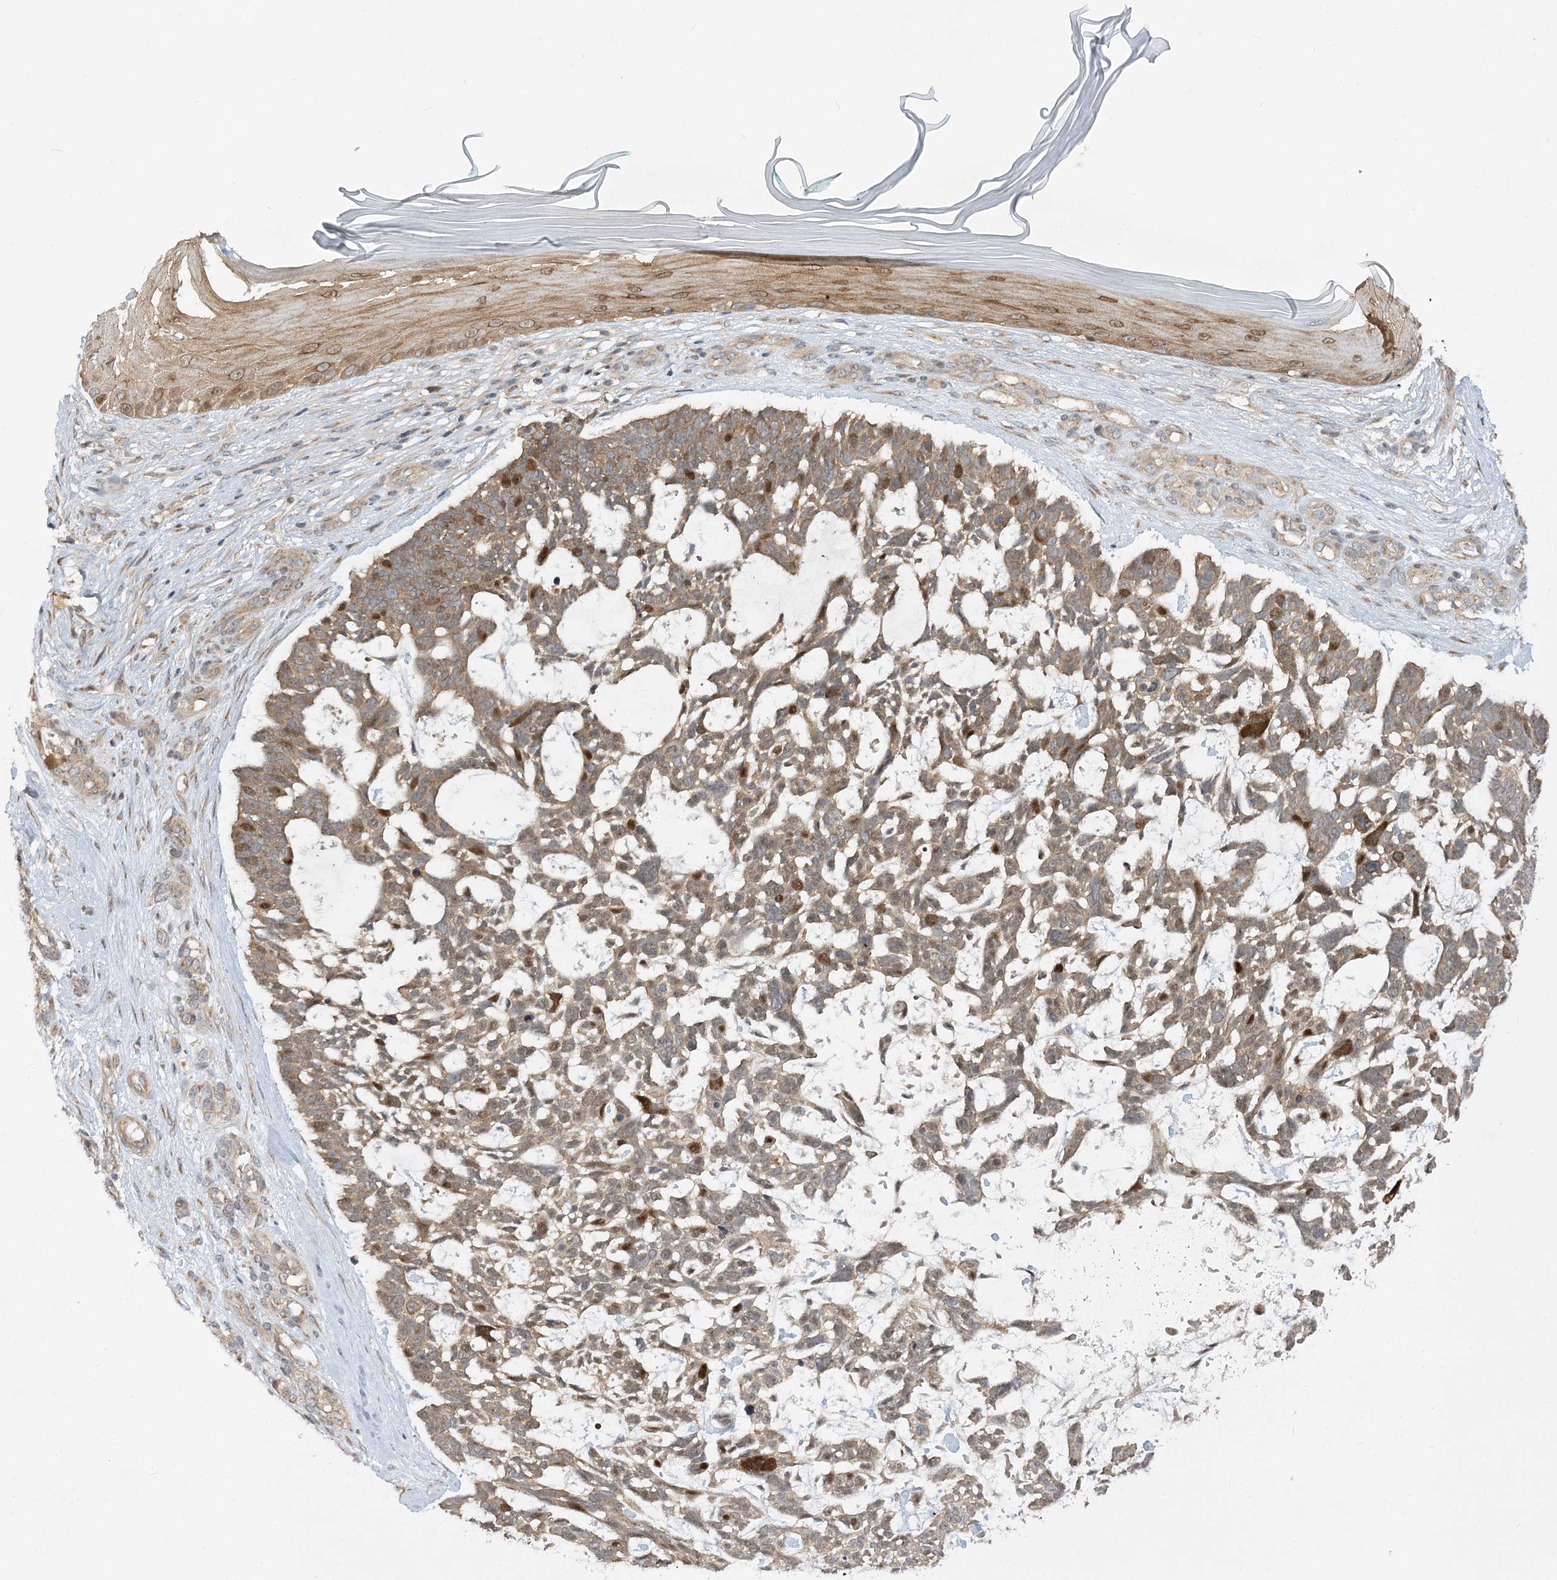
{"staining": {"intensity": "moderate", "quantity": "25%-75%", "location": "cytoplasmic/membranous,nuclear"}, "tissue": "skin cancer", "cell_type": "Tumor cells", "image_type": "cancer", "snomed": [{"axis": "morphology", "description": "Basal cell carcinoma"}, {"axis": "topography", "description": "Skin"}], "caption": "Skin cancer stained for a protein shows moderate cytoplasmic/membranous and nuclear positivity in tumor cells.", "gene": "MXI1", "patient": {"sex": "male", "age": 88}}